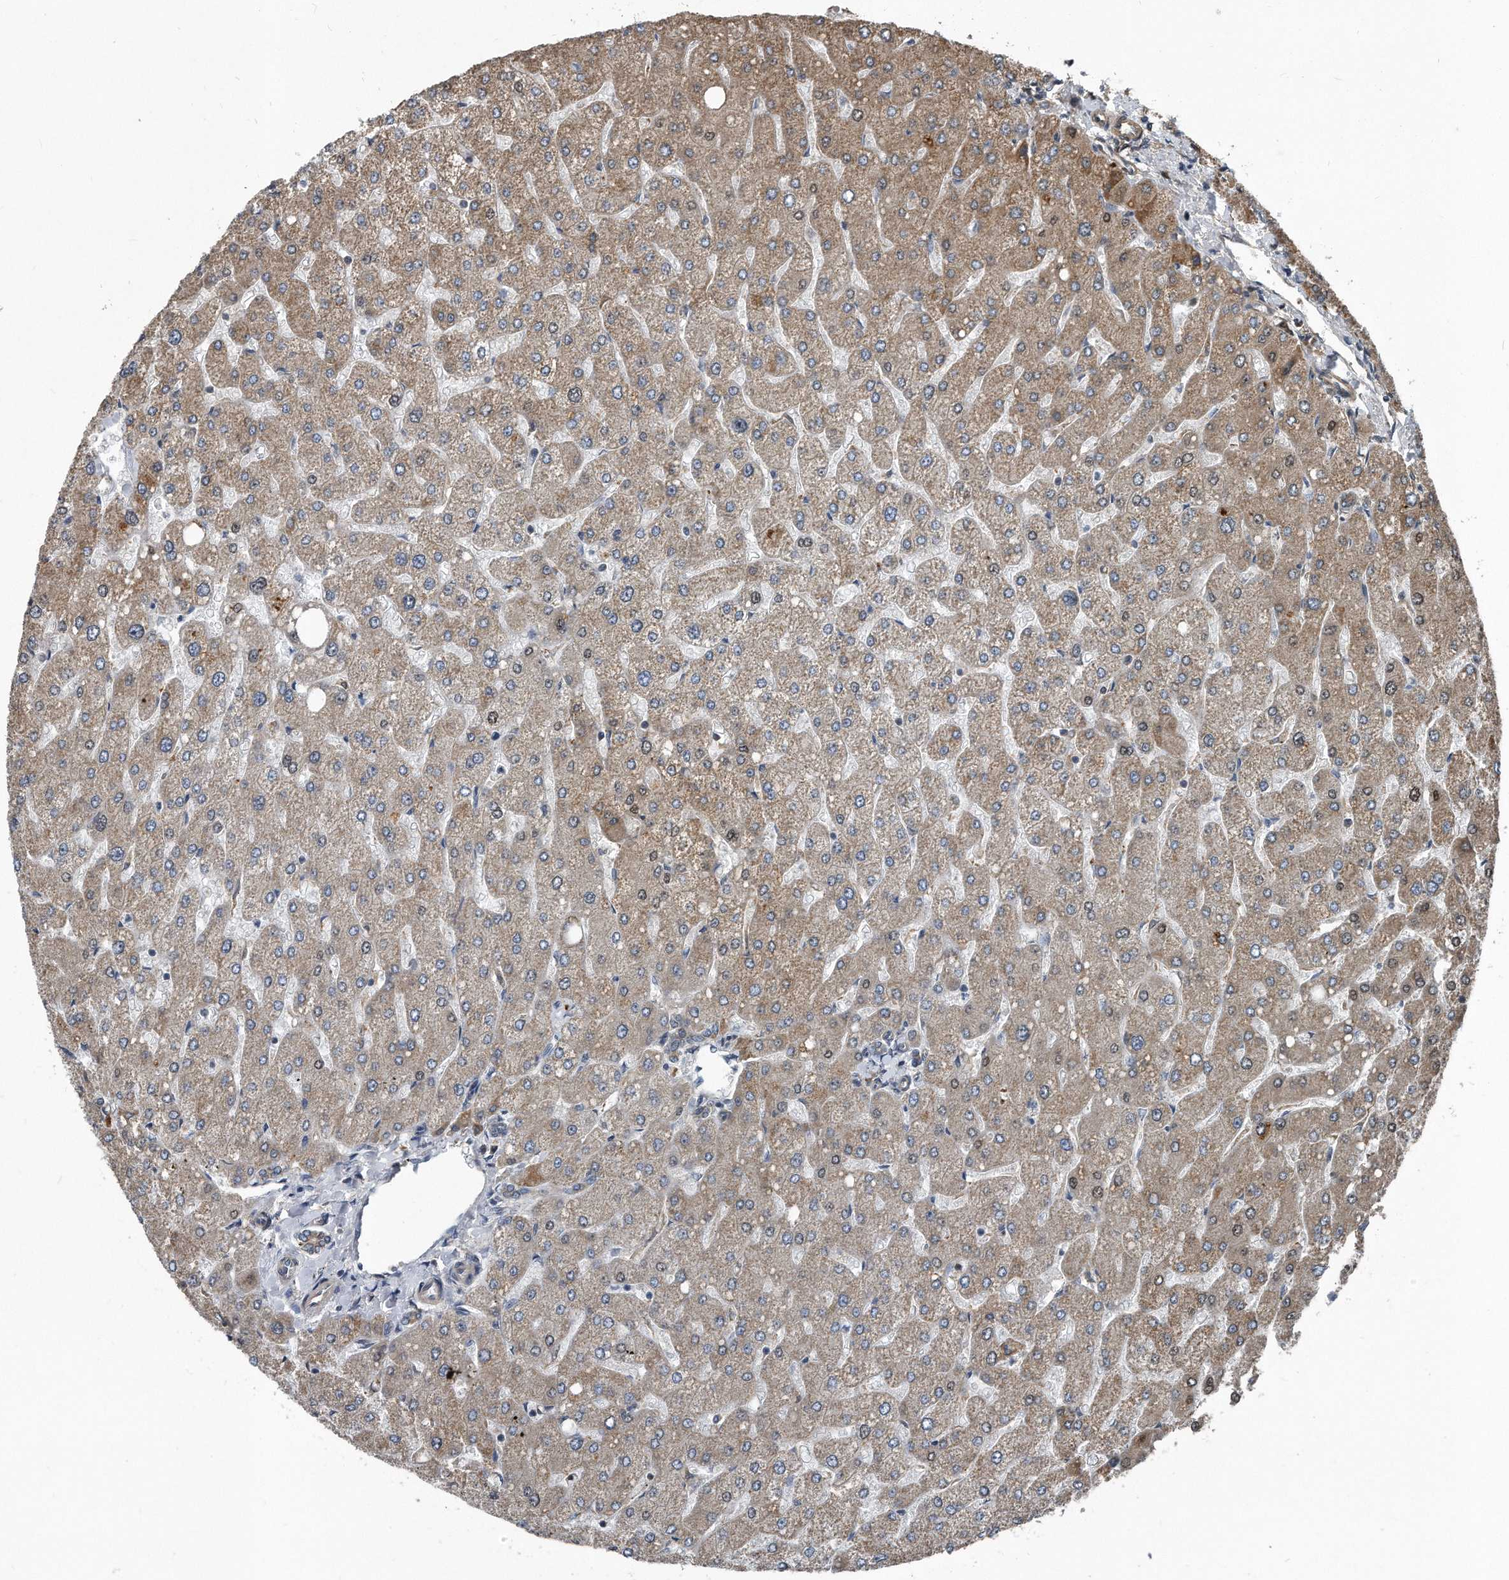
{"staining": {"intensity": "weak", "quantity": ">75%", "location": "cytoplasmic/membranous"}, "tissue": "liver", "cell_type": "Cholangiocytes", "image_type": "normal", "snomed": [{"axis": "morphology", "description": "Normal tissue, NOS"}, {"axis": "topography", "description": "Liver"}], "caption": "Liver stained with IHC shows weak cytoplasmic/membranous expression in approximately >75% of cholangiocytes. (IHC, brightfield microscopy, high magnification).", "gene": "FAM136A", "patient": {"sex": "male", "age": 55}}